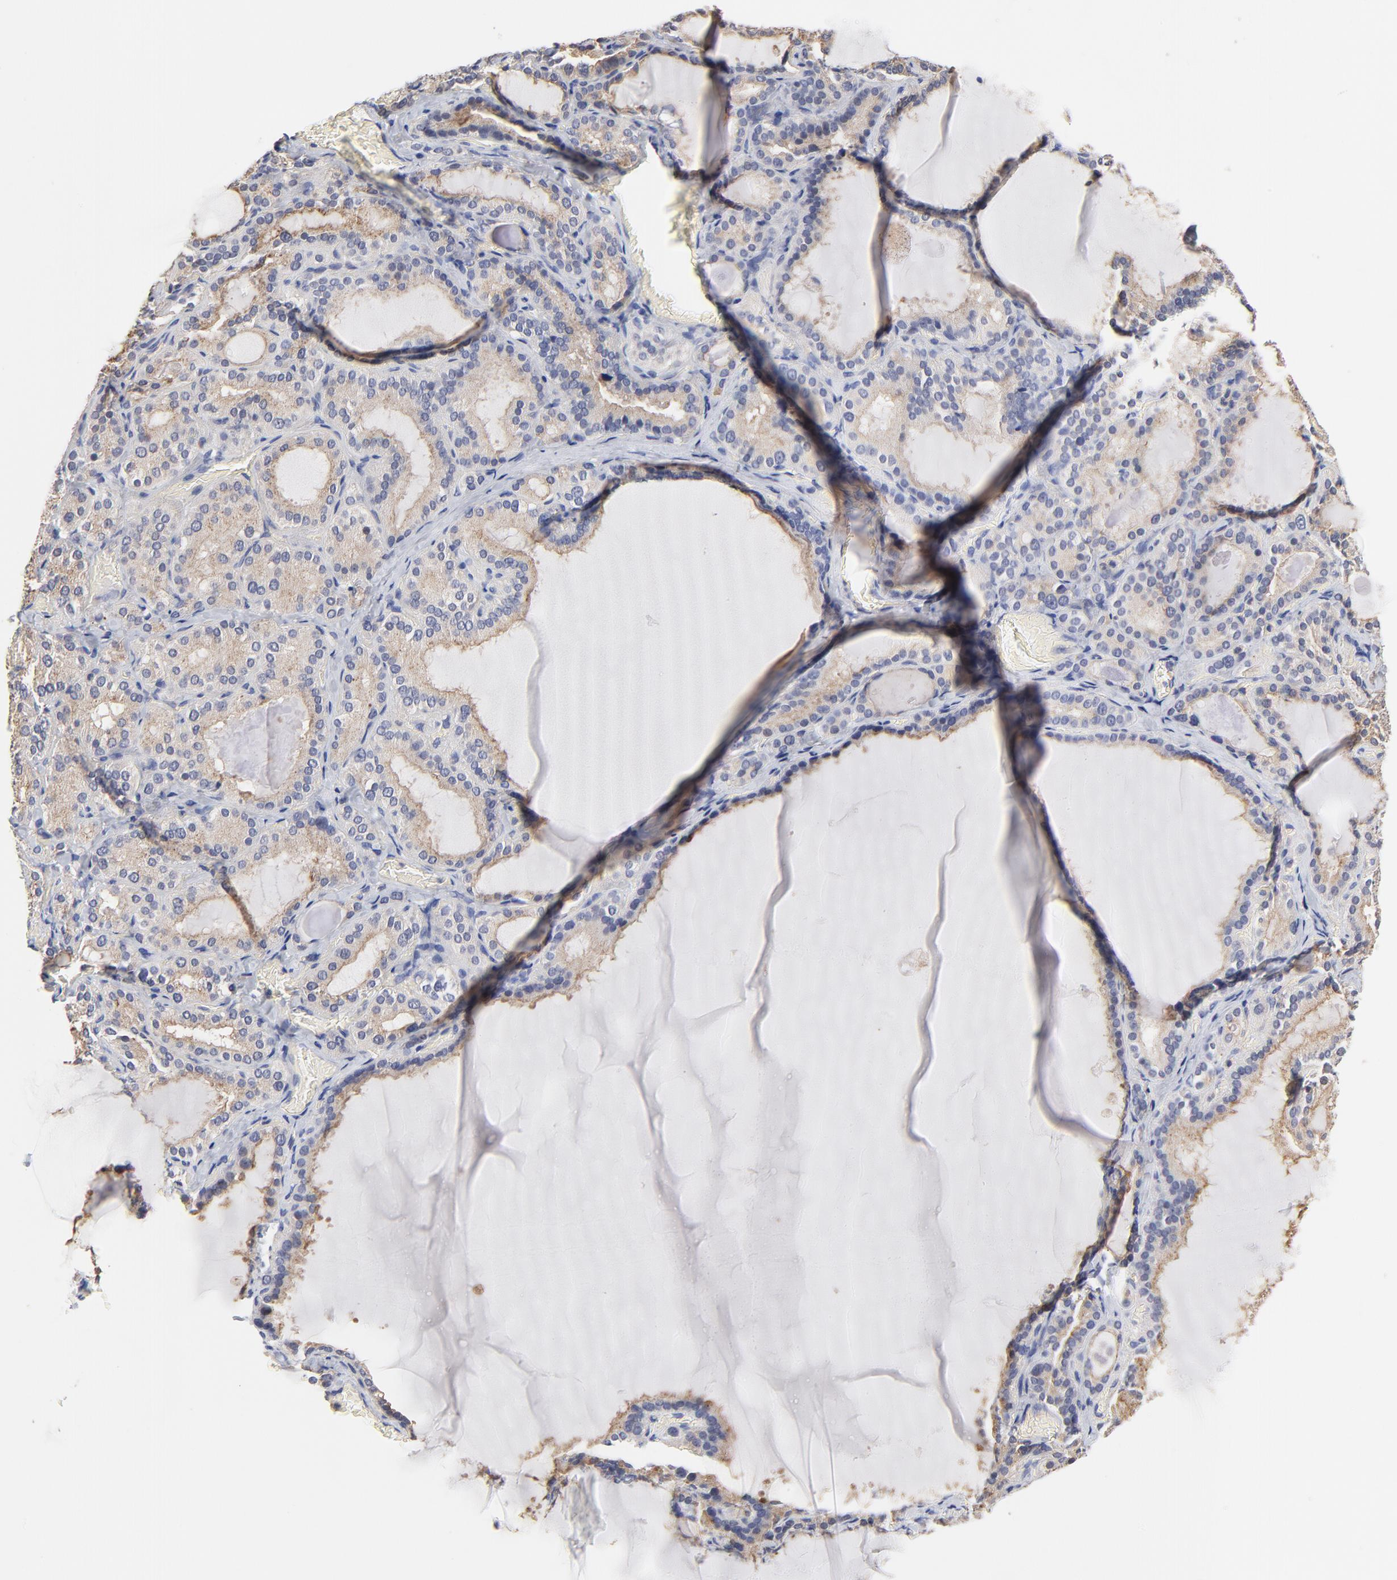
{"staining": {"intensity": "weak", "quantity": ">75%", "location": "cytoplasmic/membranous"}, "tissue": "thyroid gland", "cell_type": "Glandular cells", "image_type": "normal", "snomed": [{"axis": "morphology", "description": "Normal tissue, NOS"}, {"axis": "topography", "description": "Thyroid gland"}], "caption": "Weak cytoplasmic/membranous protein expression is identified in about >75% of glandular cells in thyroid gland.", "gene": "FBXL2", "patient": {"sex": "female", "age": 33}}